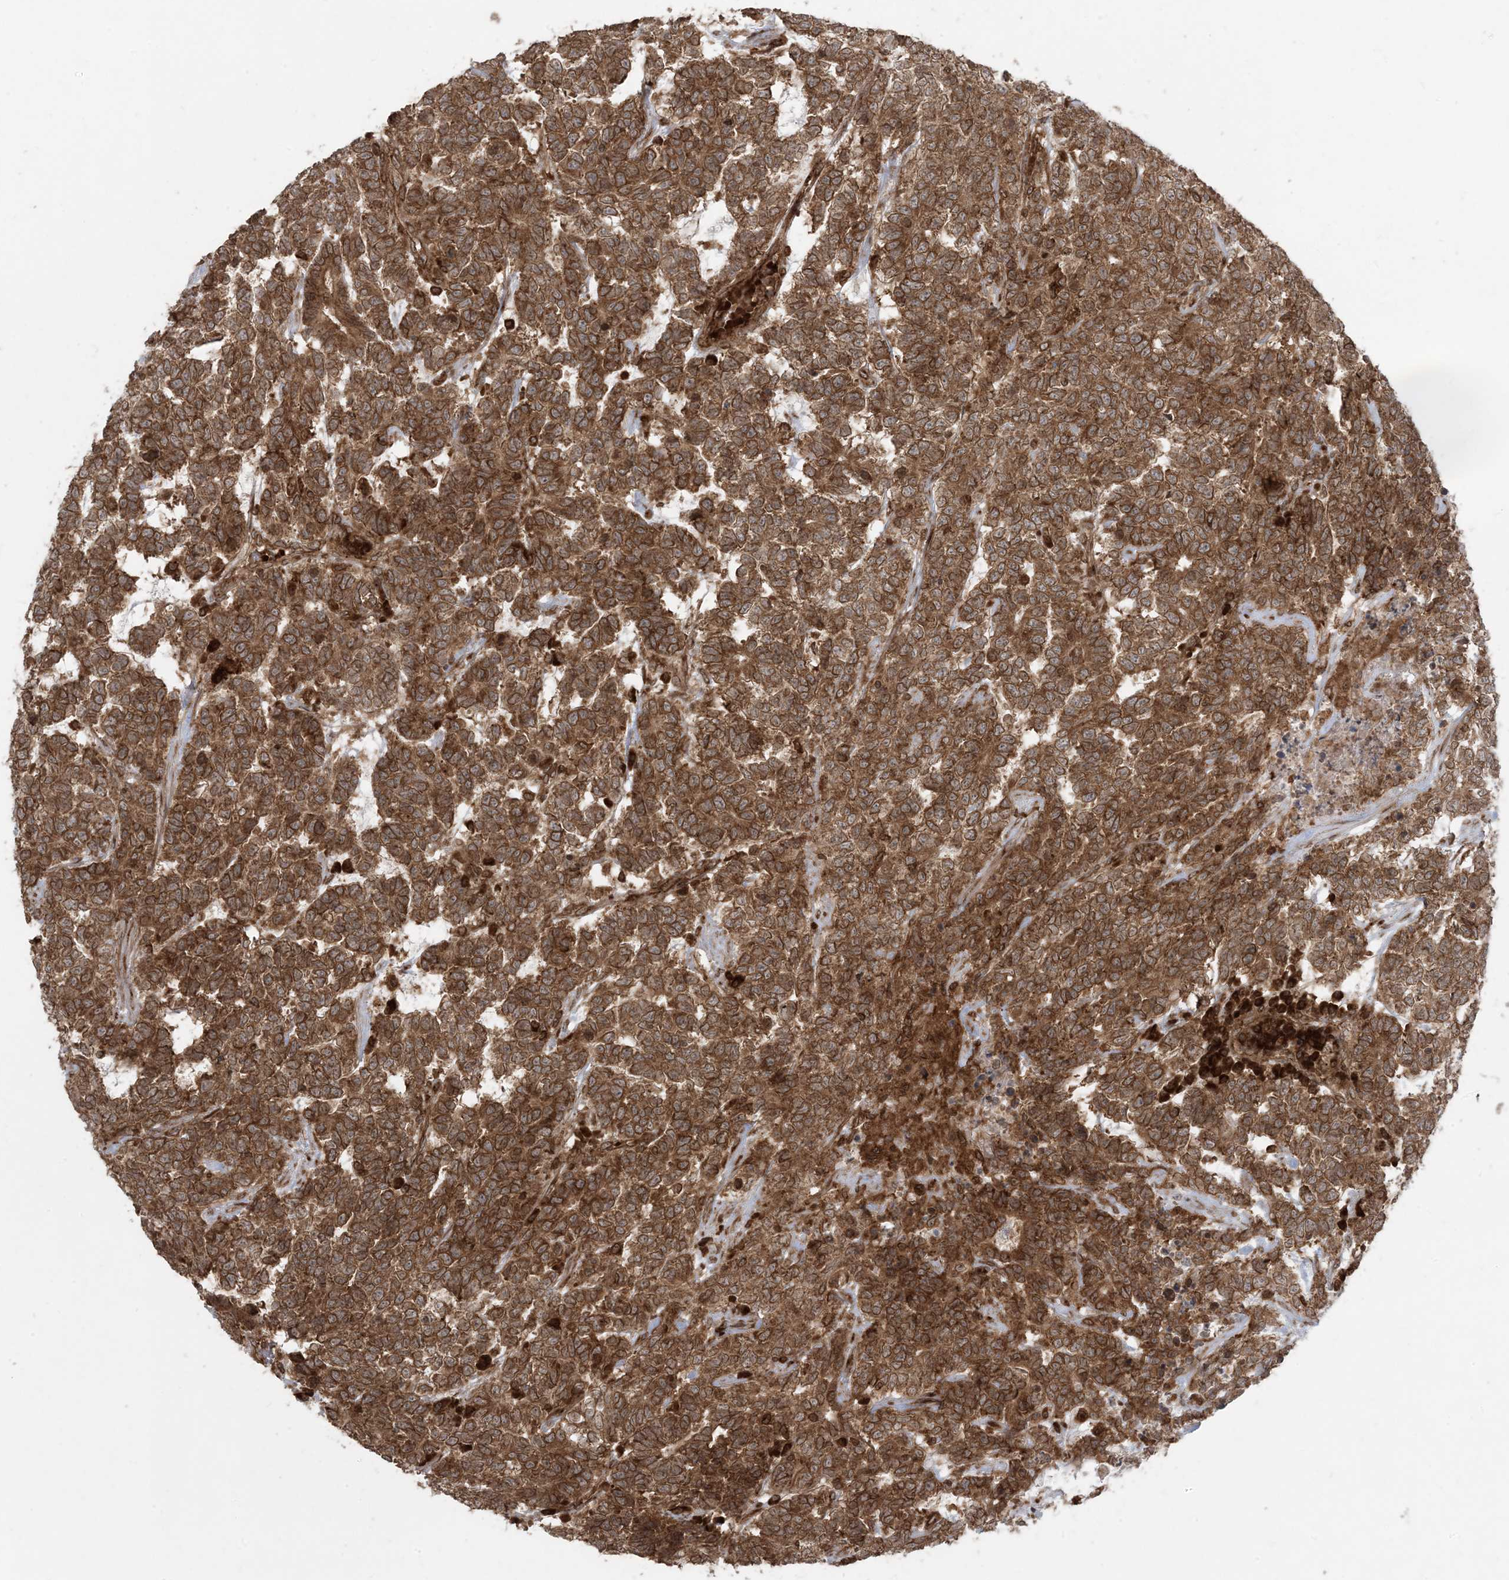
{"staining": {"intensity": "strong", "quantity": ">75%", "location": "cytoplasmic/membranous"}, "tissue": "testis cancer", "cell_type": "Tumor cells", "image_type": "cancer", "snomed": [{"axis": "morphology", "description": "Carcinoma, Embryonal, NOS"}, {"axis": "topography", "description": "Testis"}], "caption": "IHC staining of testis cancer, which shows high levels of strong cytoplasmic/membranous positivity in about >75% of tumor cells indicating strong cytoplasmic/membranous protein expression. The staining was performed using DAB (brown) for protein detection and nuclei were counterstained in hematoxylin (blue).", "gene": "DDX19B", "patient": {"sex": "male", "age": 26}}